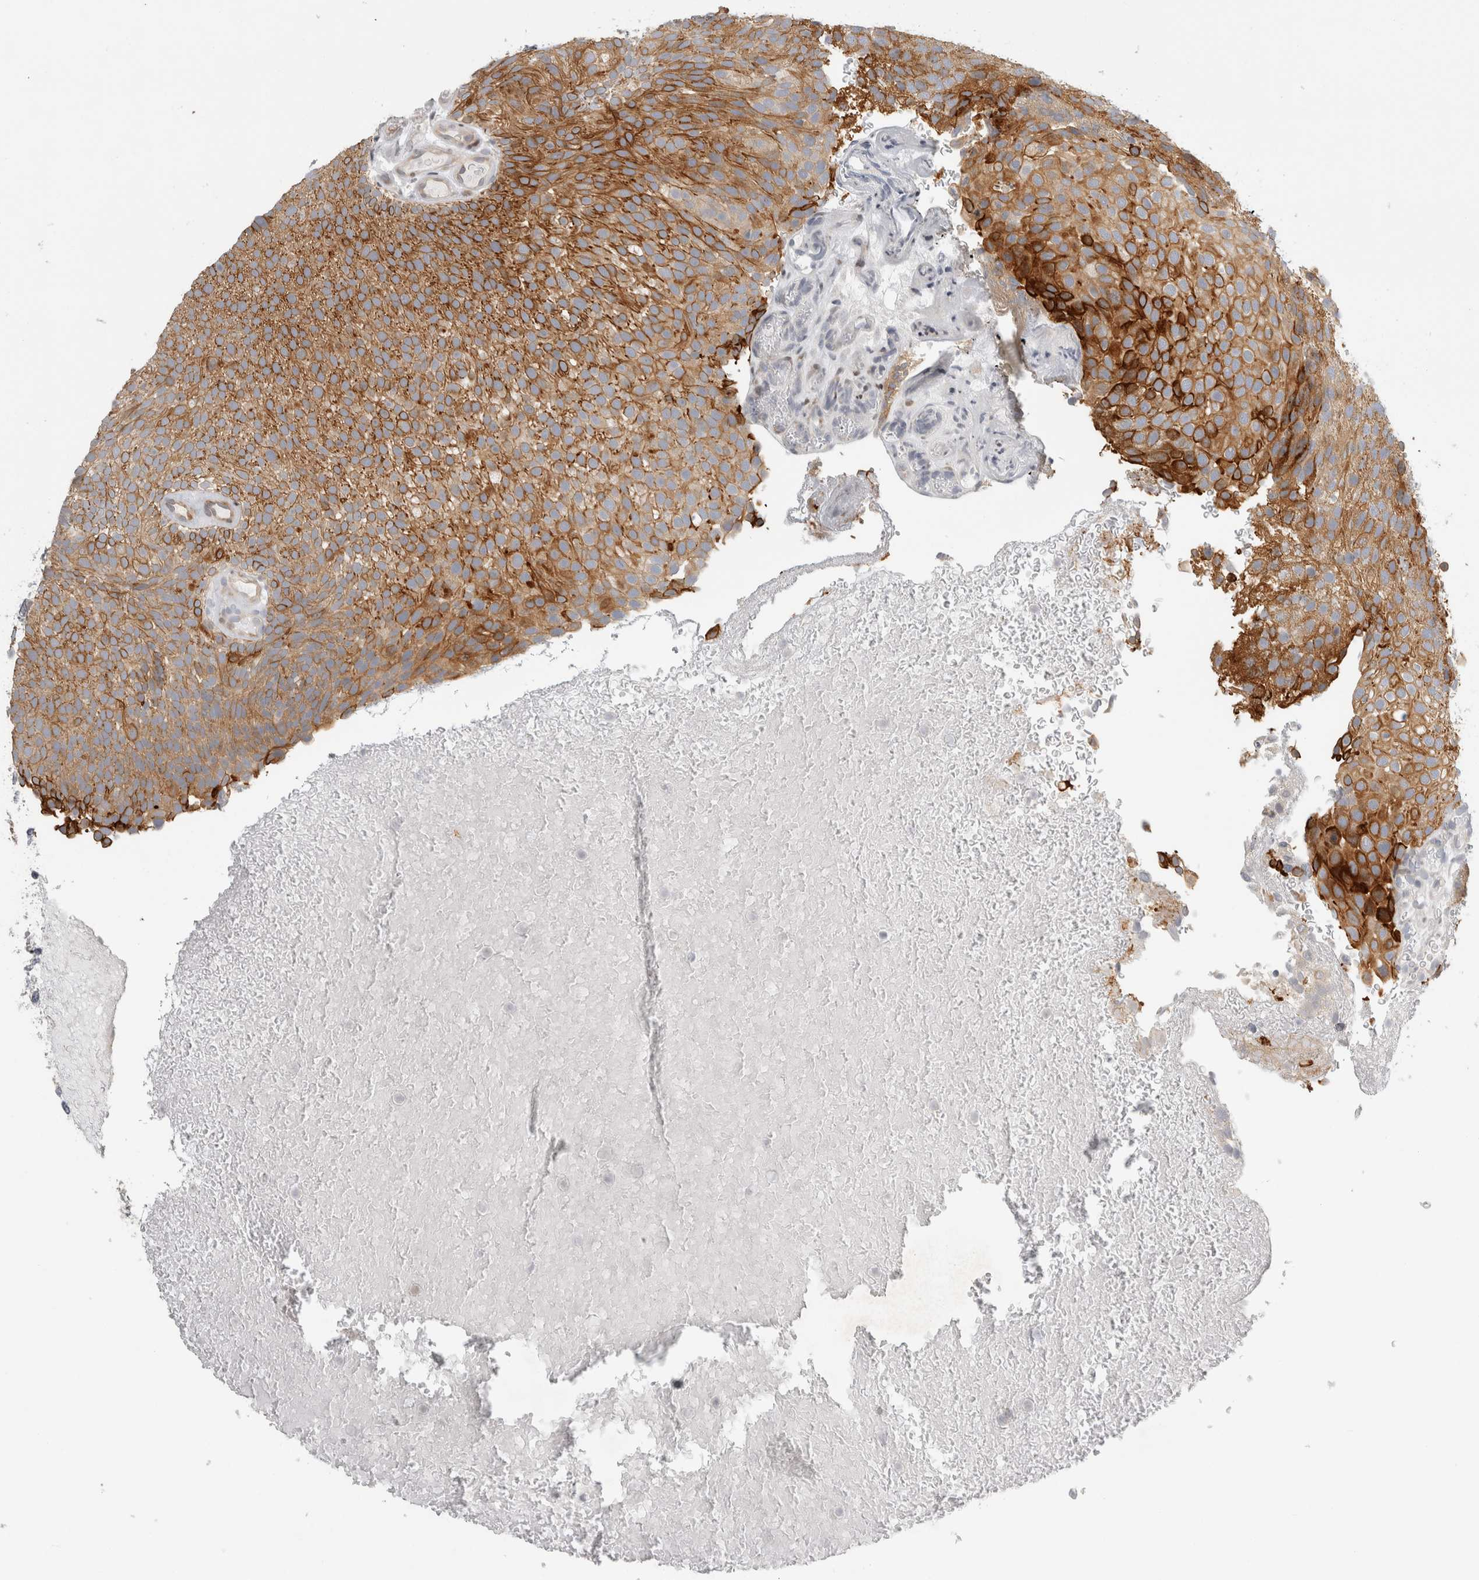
{"staining": {"intensity": "strong", "quantity": ">75%", "location": "cytoplasmic/membranous"}, "tissue": "urothelial cancer", "cell_type": "Tumor cells", "image_type": "cancer", "snomed": [{"axis": "morphology", "description": "Urothelial carcinoma, Low grade"}, {"axis": "topography", "description": "Urinary bladder"}], "caption": "About >75% of tumor cells in urothelial carcinoma (low-grade) show strong cytoplasmic/membranous protein staining as visualized by brown immunohistochemical staining.", "gene": "UTP25", "patient": {"sex": "male", "age": 78}}